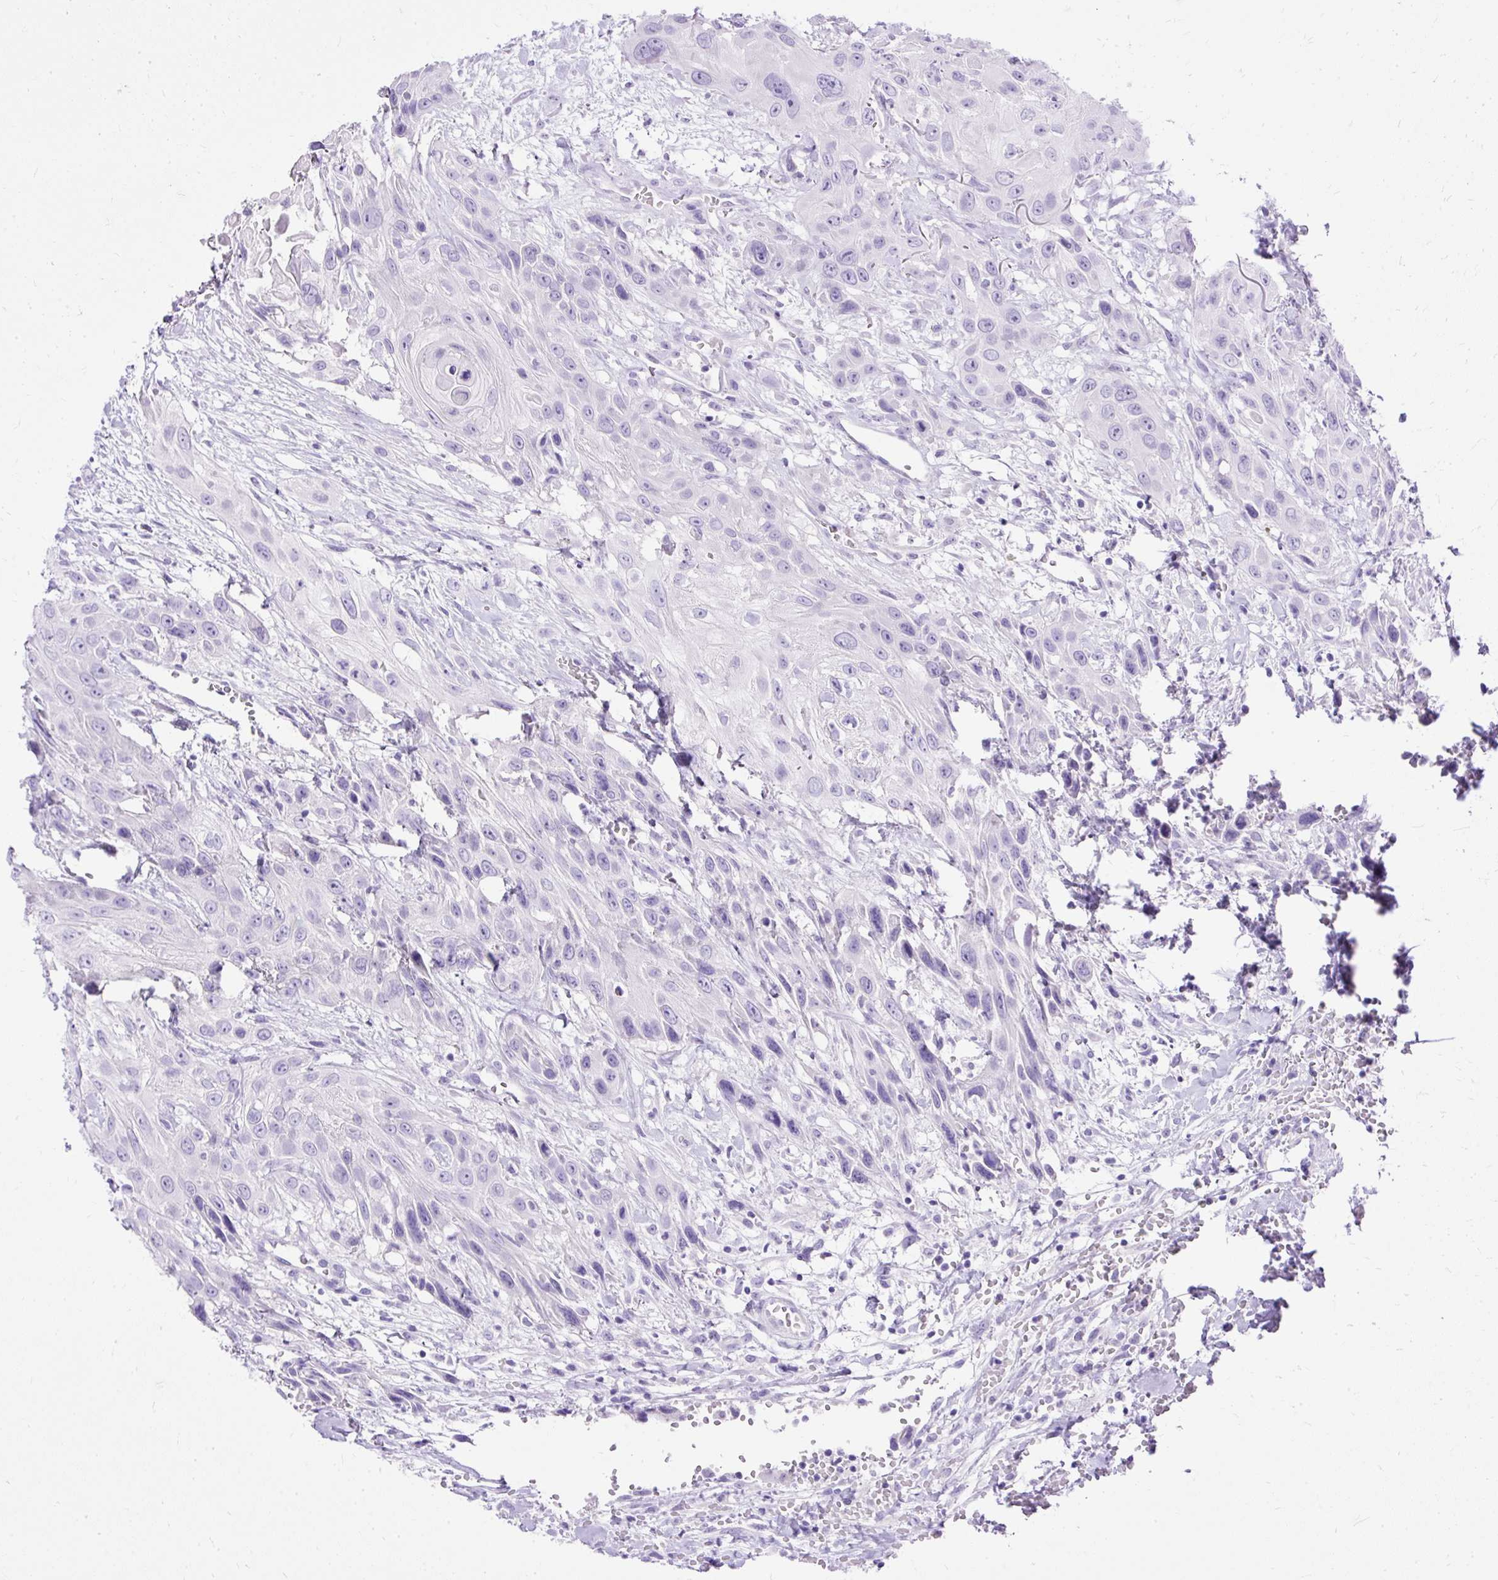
{"staining": {"intensity": "negative", "quantity": "none", "location": "none"}, "tissue": "head and neck cancer", "cell_type": "Tumor cells", "image_type": "cancer", "snomed": [{"axis": "morphology", "description": "Squamous cell carcinoma, NOS"}, {"axis": "topography", "description": "Head-Neck"}], "caption": "Head and neck cancer was stained to show a protein in brown. There is no significant staining in tumor cells. (IHC, brightfield microscopy, high magnification).", "gene": "HEY1", "patient": {"sex": "male", "age": 81}}